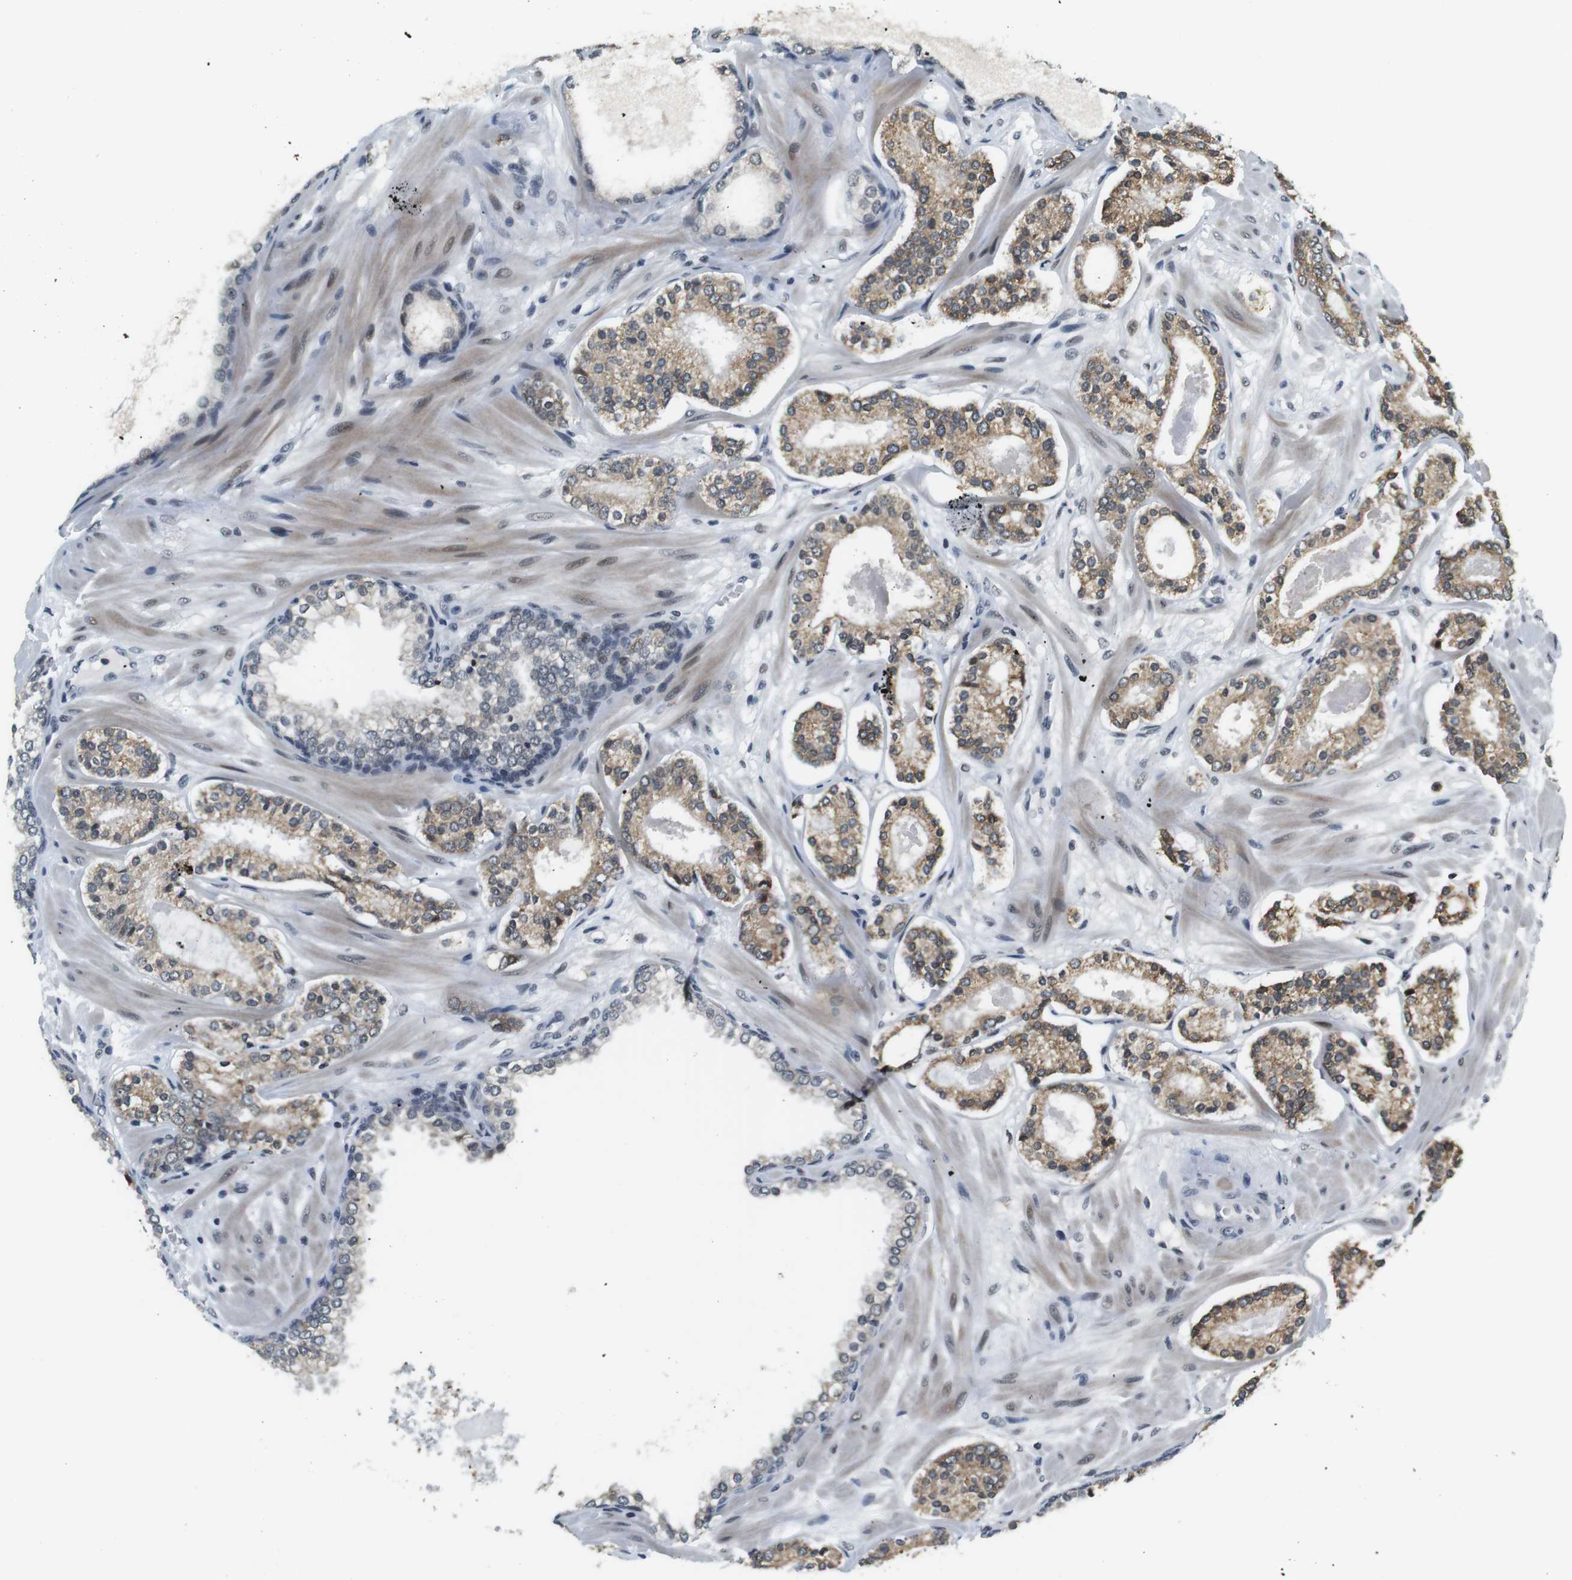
{"staining": {"intensity": "weak", "quantity": "25%-75%", "location": "nuclear"}, "tissue": "prostate cancer", "cell_type": "Tumor cells", "image_type": "cancer", "snomed": [{"axis": "morphology", "description": "Adenocarcinoma, Low grade"}, {"axis": "topography", "description": "Prostate"}], "caption": "Prostate cancer stained with a brown dye demonstrates weak nuclear positive positivity in approximately 25%-75% of tumor cells.", "gene": "RNF38", "patient": {"sex": "male", "age": 63}}